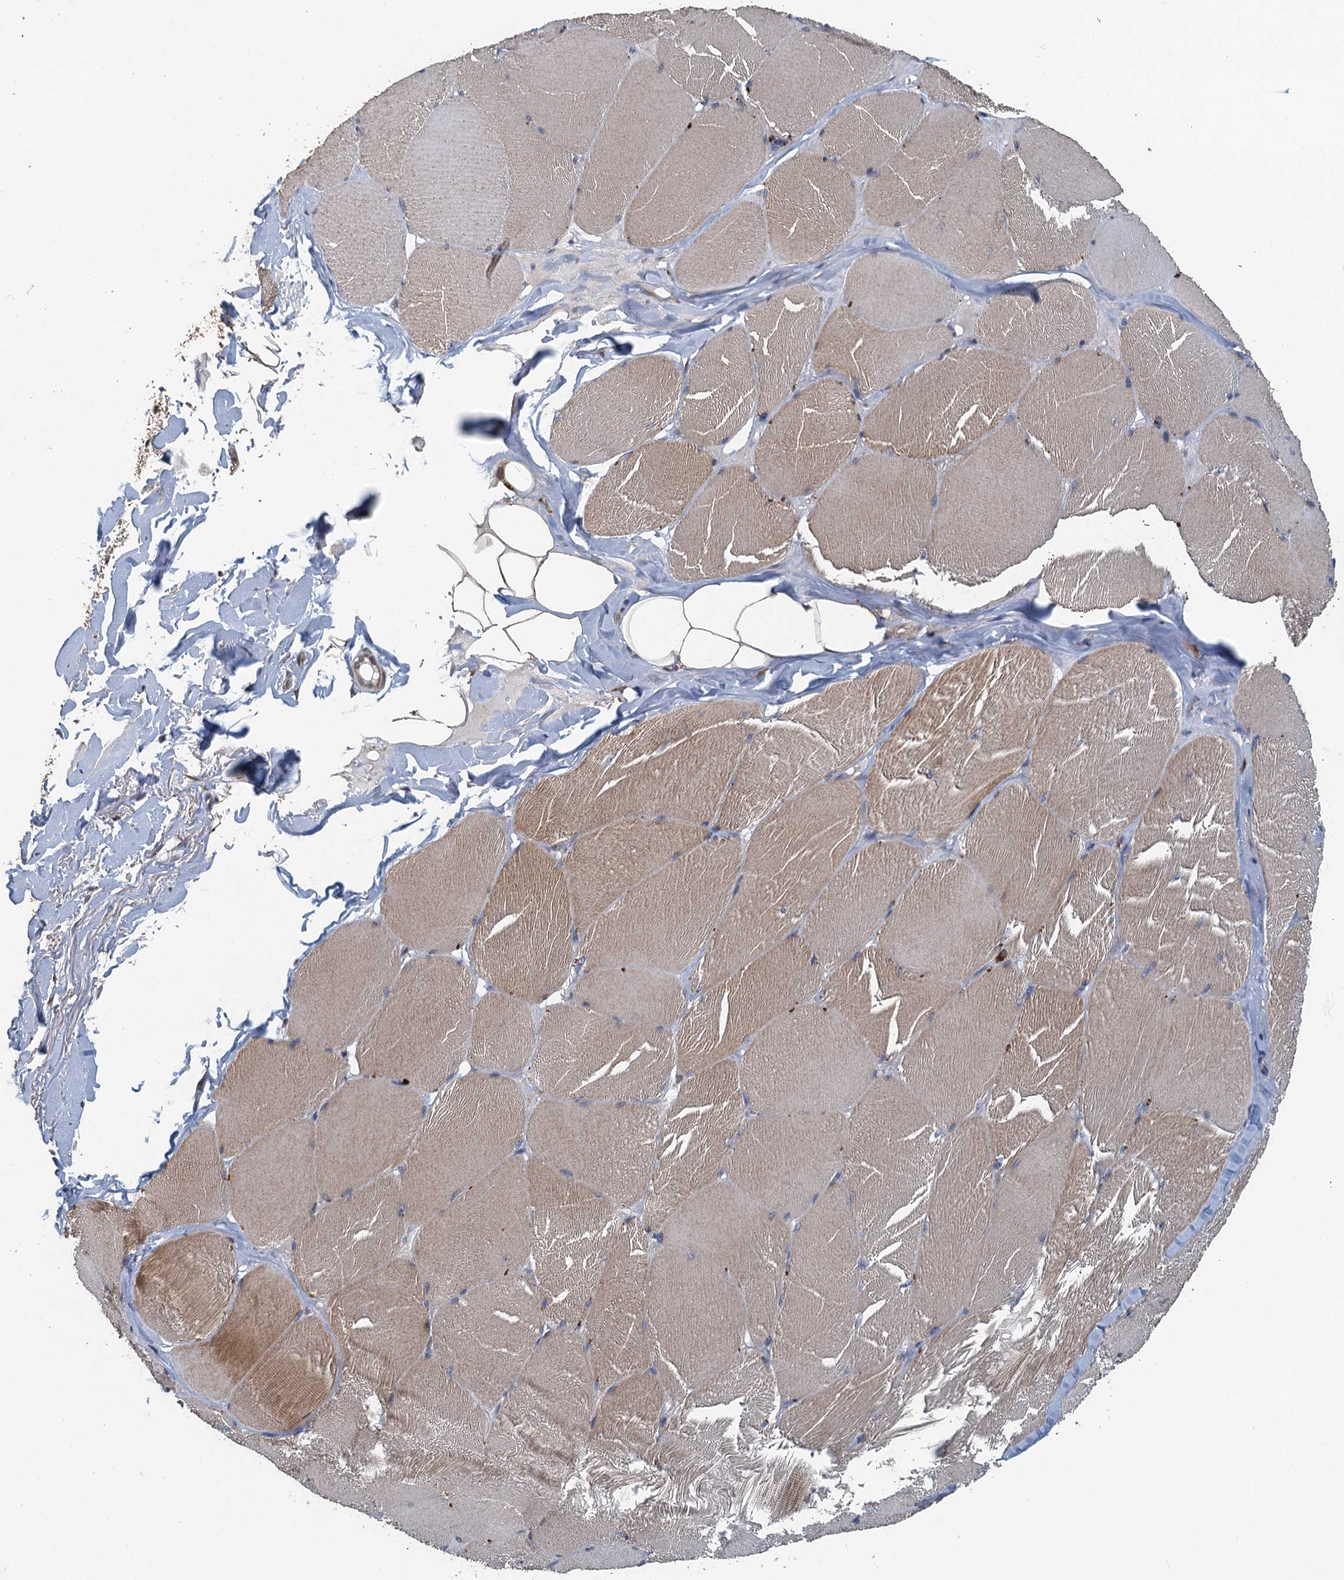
{"staining": {"intensity": "moderate", "quantity": "25%-75%", "location": "cytoplasmic/membranous"}, "tissue": "skeletal muscle", "cell_type": "Myocytes", "image_type": "normal", "snomed": [{"axis": "morphology", "description": "Normal tissue, NOS"}, {"axis": "topography", "description": "Skin"}, {"axis": "topography", "description": "Skeletal muscle"}], "caption": "This micrograph demonstrates normal skeletal muscle stained with immunohistochemistry to label a protein in brown. The cytoplasmic/membranous of myocytes show moderate positivity for the protein. Nuclei are counter-stained blue.", "gene": "AGRN", "patient": {"sex": "male", "age": 83}}